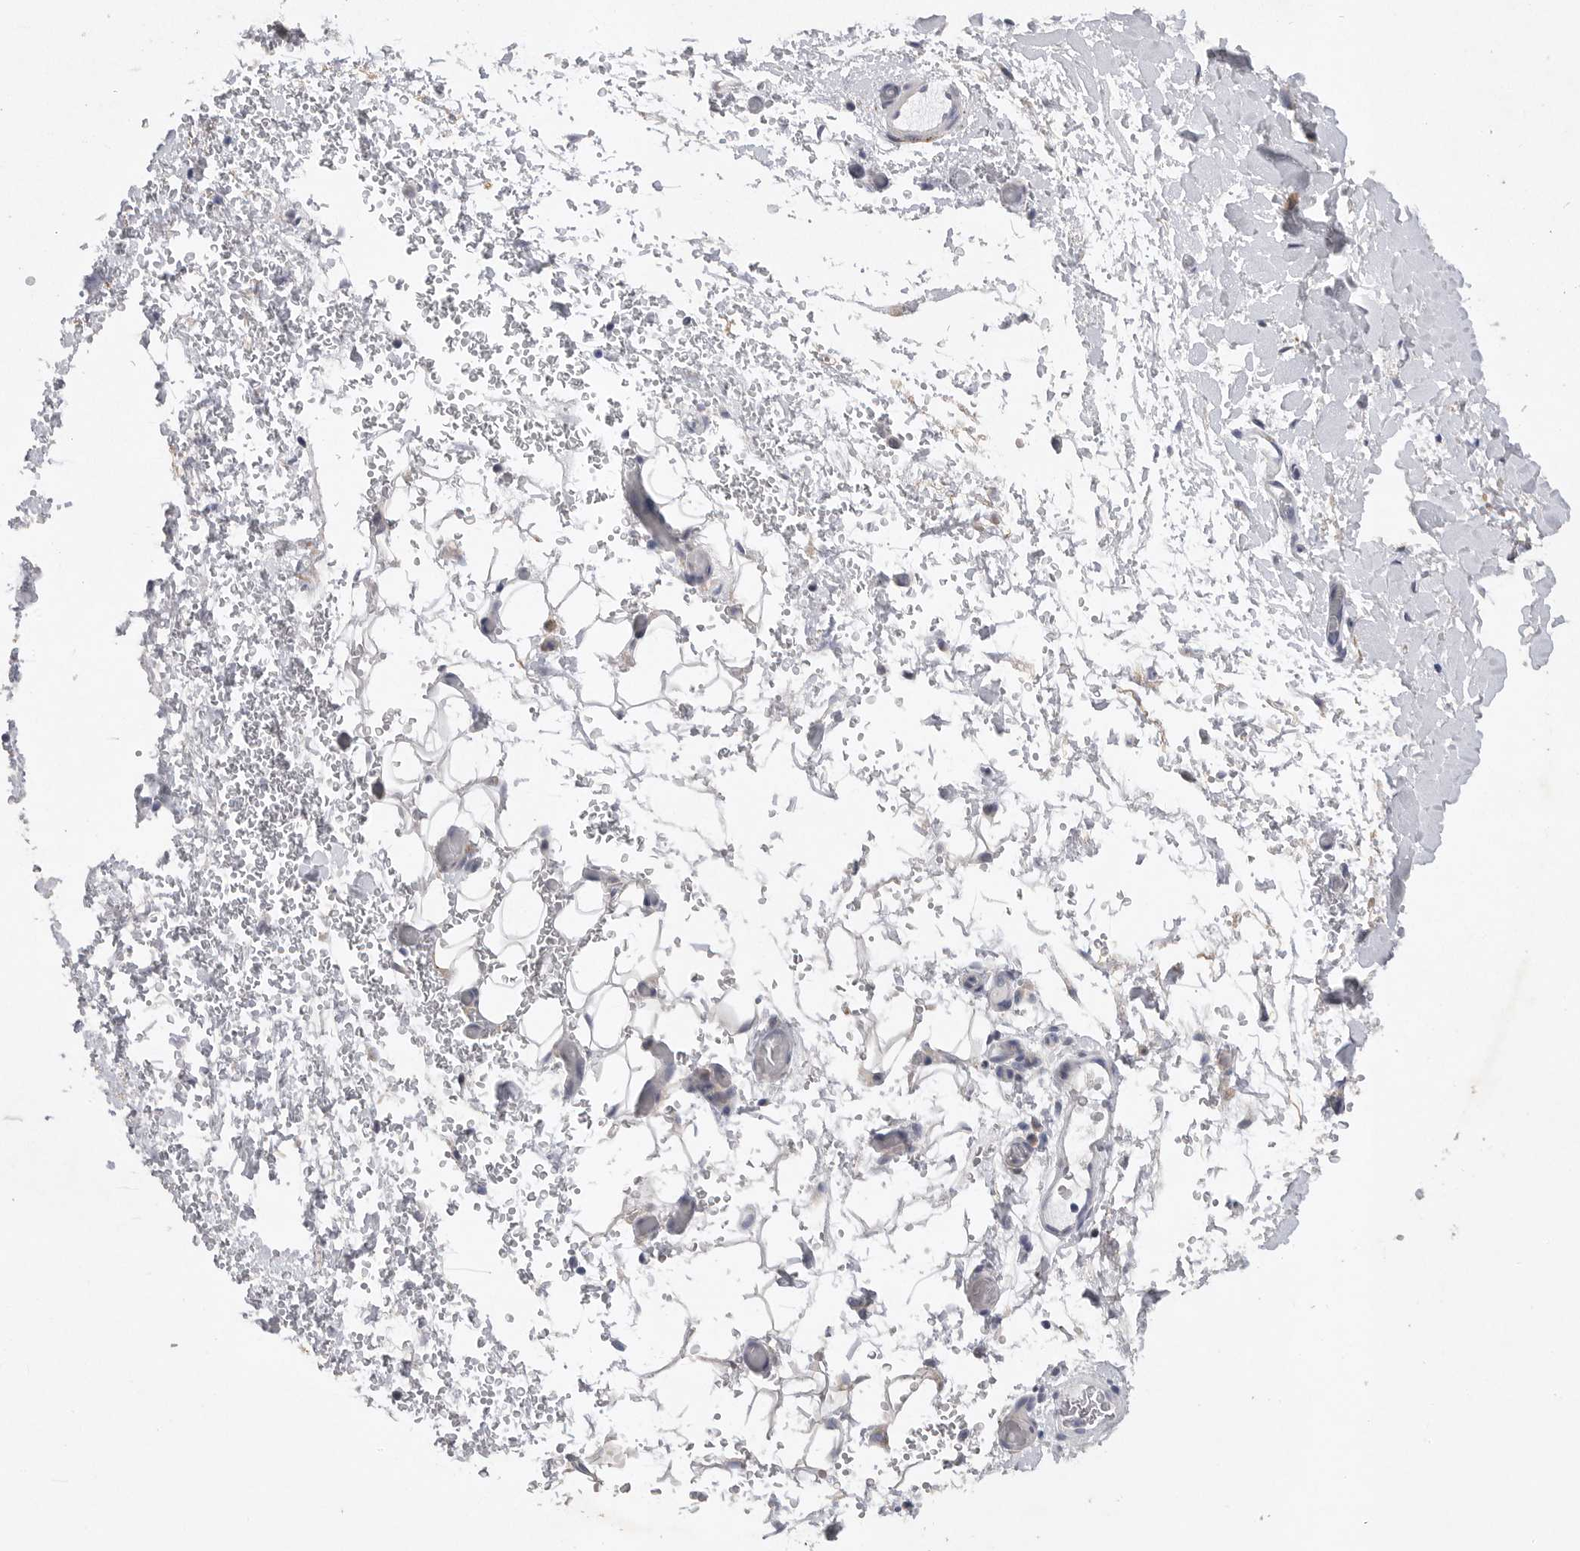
{"staining": {"intensity": "negative", "quantity": "none", "location": "none"}, "tissue": "adipose tissue", "cell_type": "Adipocytes", "image_type": "normal", "snomed": [{"axis": "morphology", "description": "Normal tissue, NOS"}, {"axis": "morphology", "description": "Adenocarcinoma, NOS"}, {"axis": "topography", "description": "Esophagus"}], "caption": "High power microscopy image of an IHC photomicrograph of benign adipose tissue, revealing no significant positivity in adipocytes.", "gene": "EDEM3", "patient": {"sex": "male", "age": 62}}